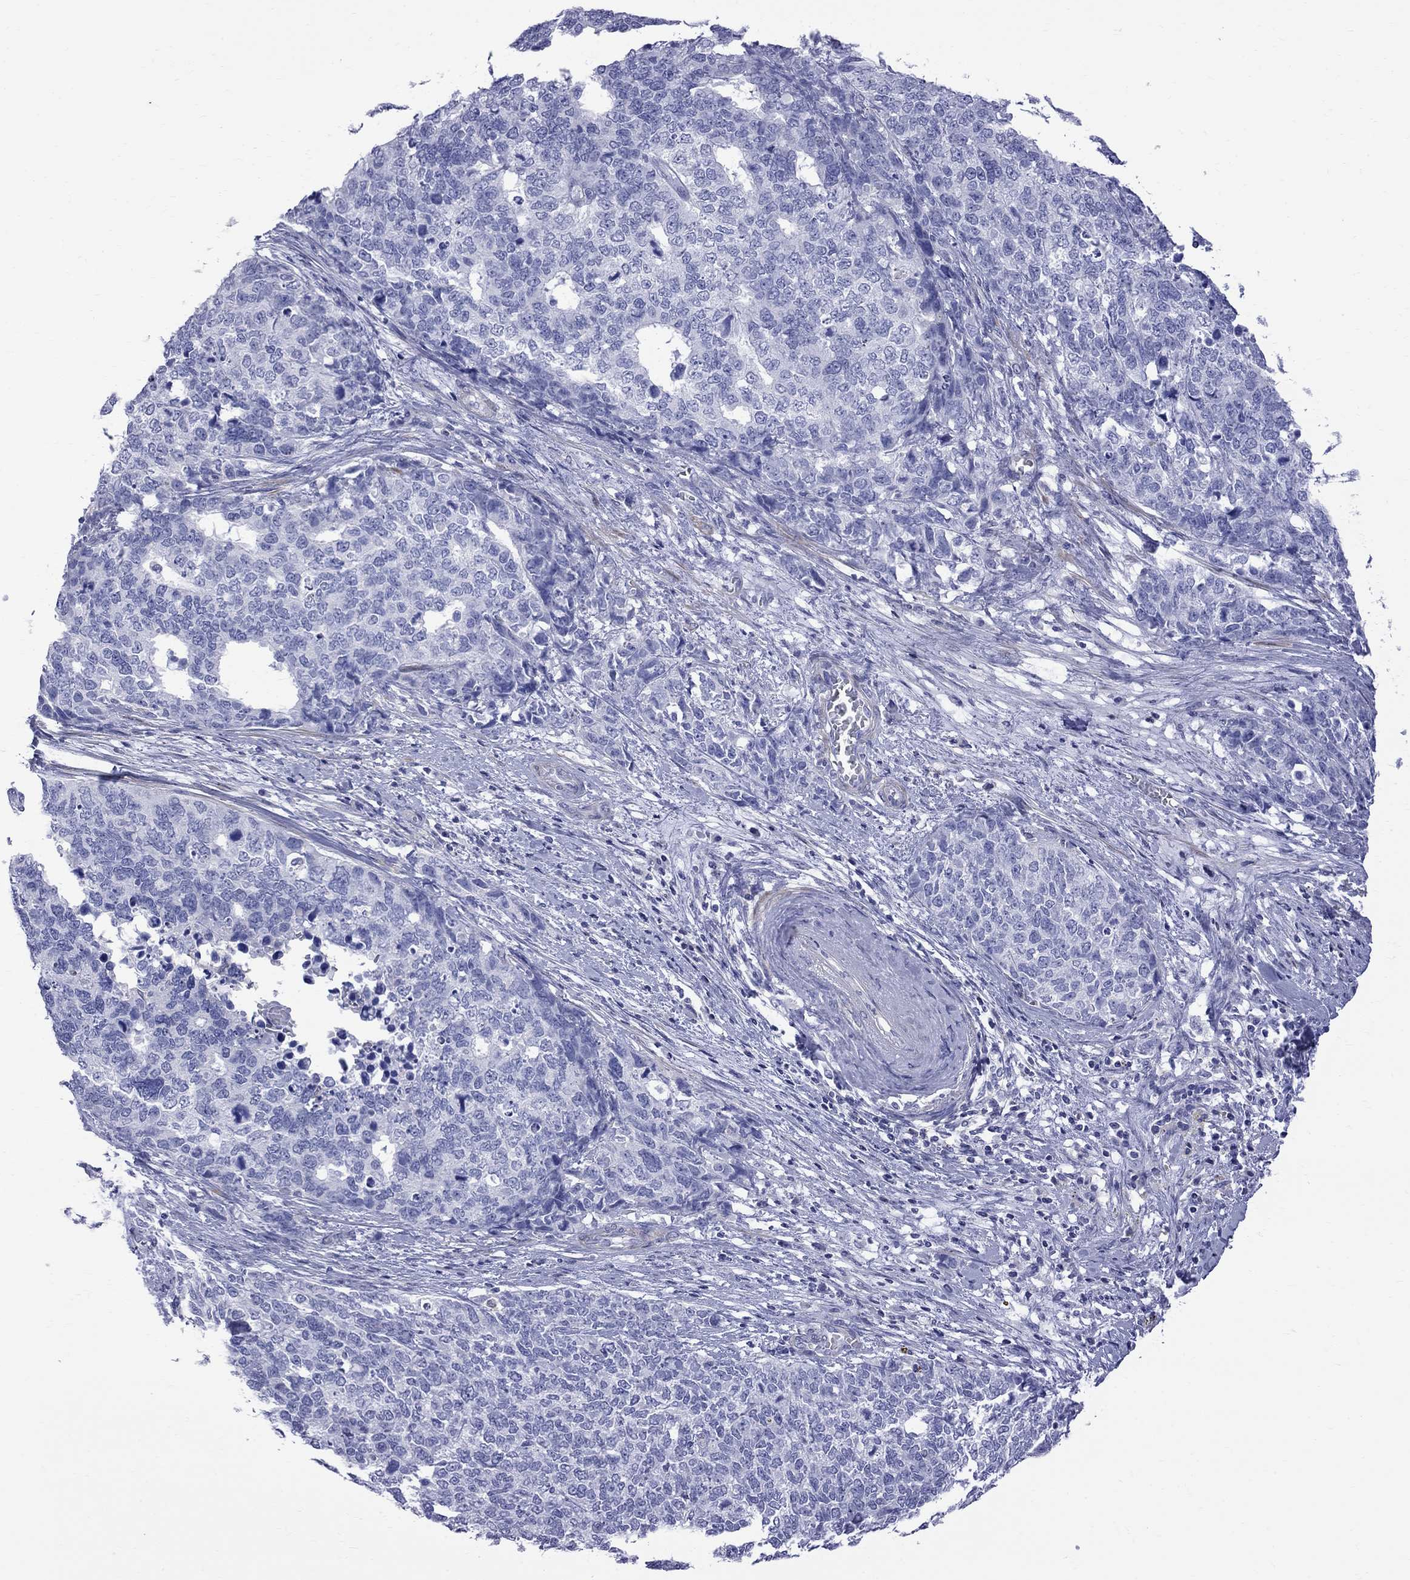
{"staining": {"intensity": "negative", "quantity": "none", "location": "none"}, "tissue": "cervical cancer", "cell_type": "Tumor cells", "image_type": "cancer", "snomed": [{"axis": "morphology", "description": "Squamous cell carcinoma, NOS"}, {"axis": "topography", "description": "Cervix"}], "caption": "Tumor cells show no significant positivity in cervical squamous cell carcinoma.", "gene": "S100A3", "patient": {"sex": "female", "age": 63}}